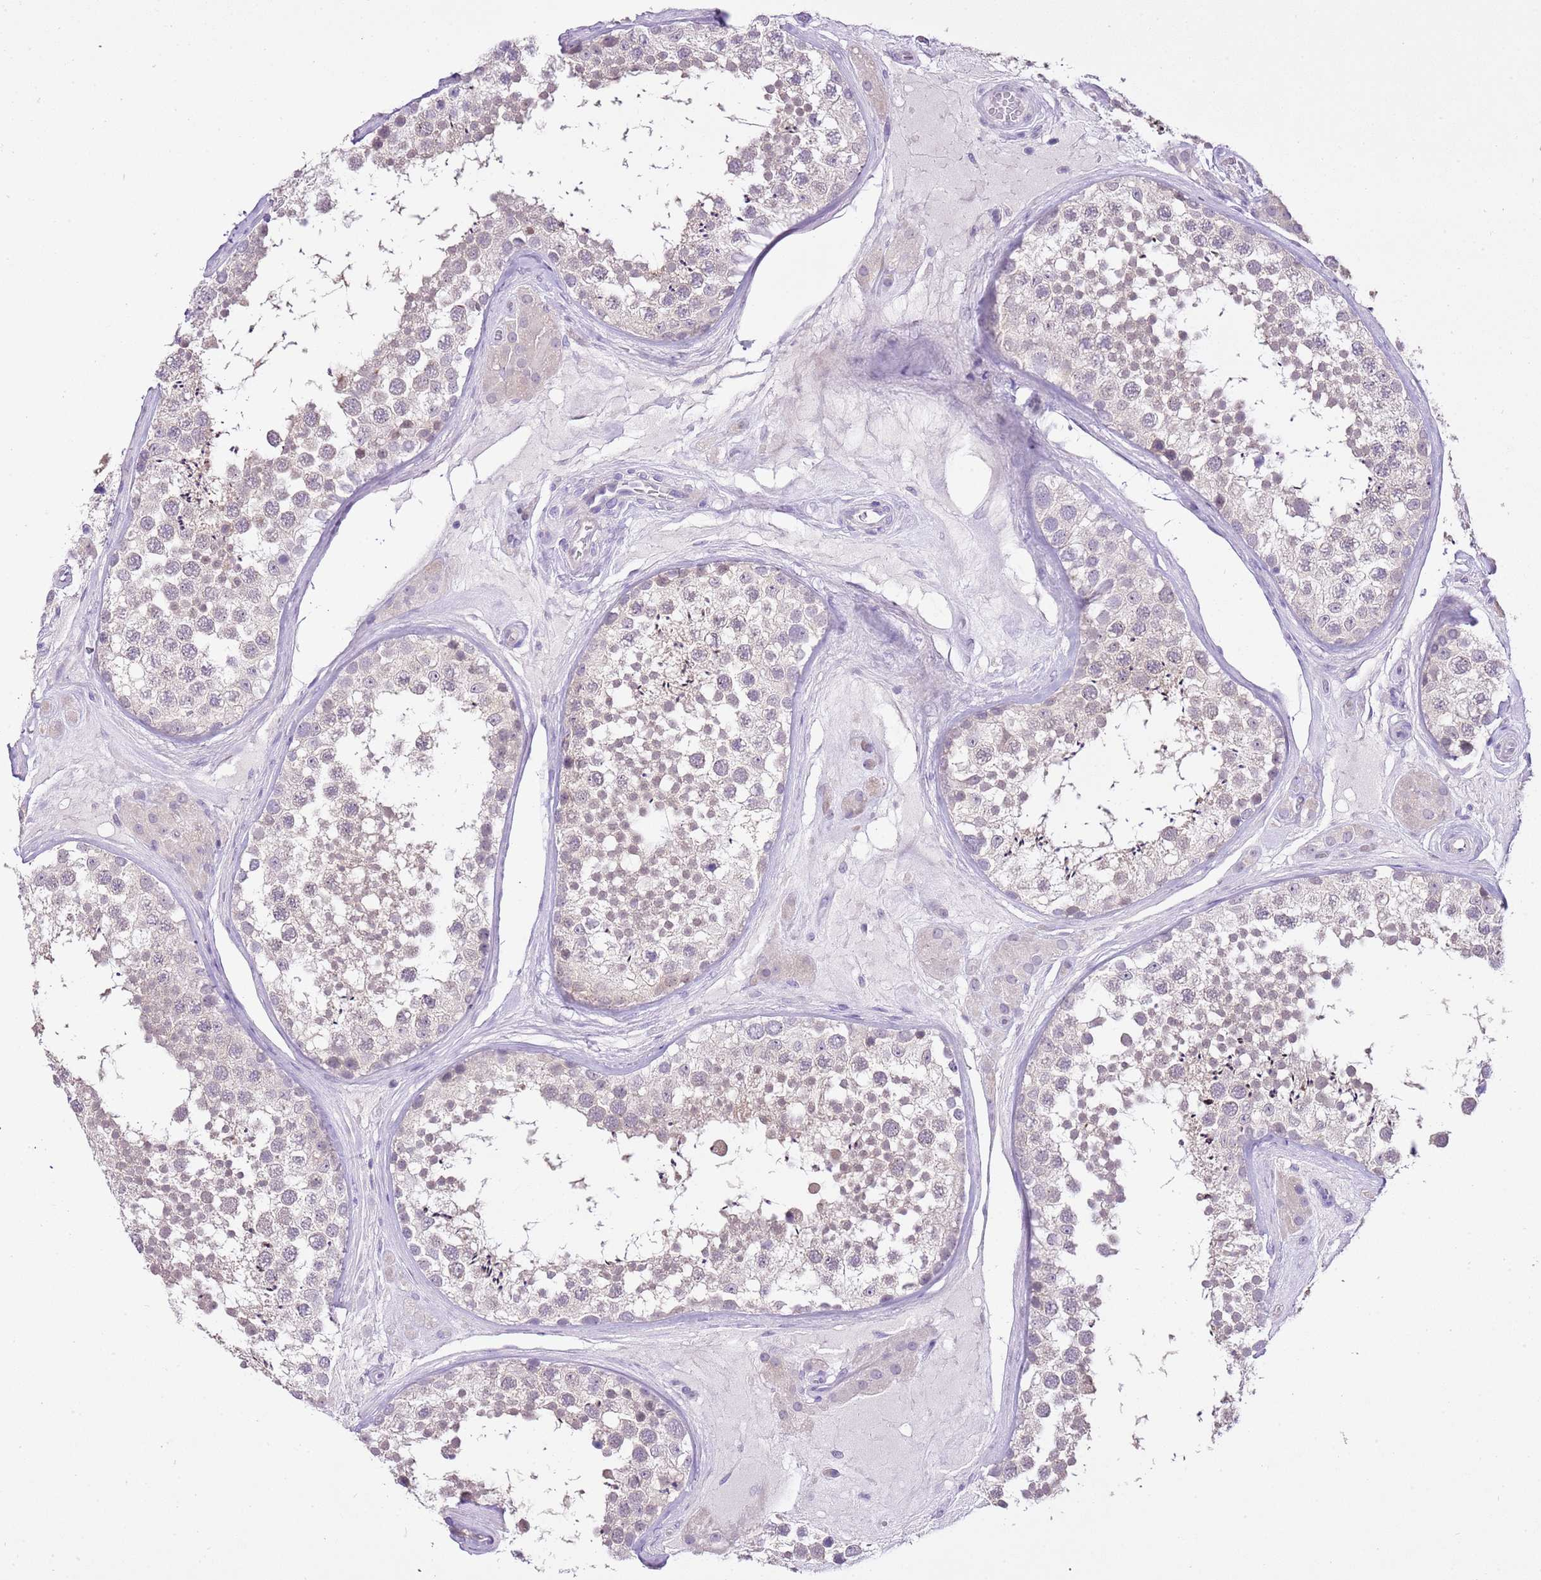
{"staining": {"intensity": "weak", "quantity": "<25%", "location": "cytoplasmic/membranous,nuclear"}, "tissue": "testis", "cell_type": "Cells in seminiferous ducts", "image_type": "normal", "snomed": [{"axis": "morphology", "description": "Normal tissue, NOS"}, {"axis": "topography", "description": "Testis"}], "caption": "DAB (3,3'-diaminobenzidine) immunohistochemical staining of benign testis exhibits no significant staining in cells in seminiferous ducts.", "gene": "XPO7", "patient": {"sex": "male", "age": 46}}